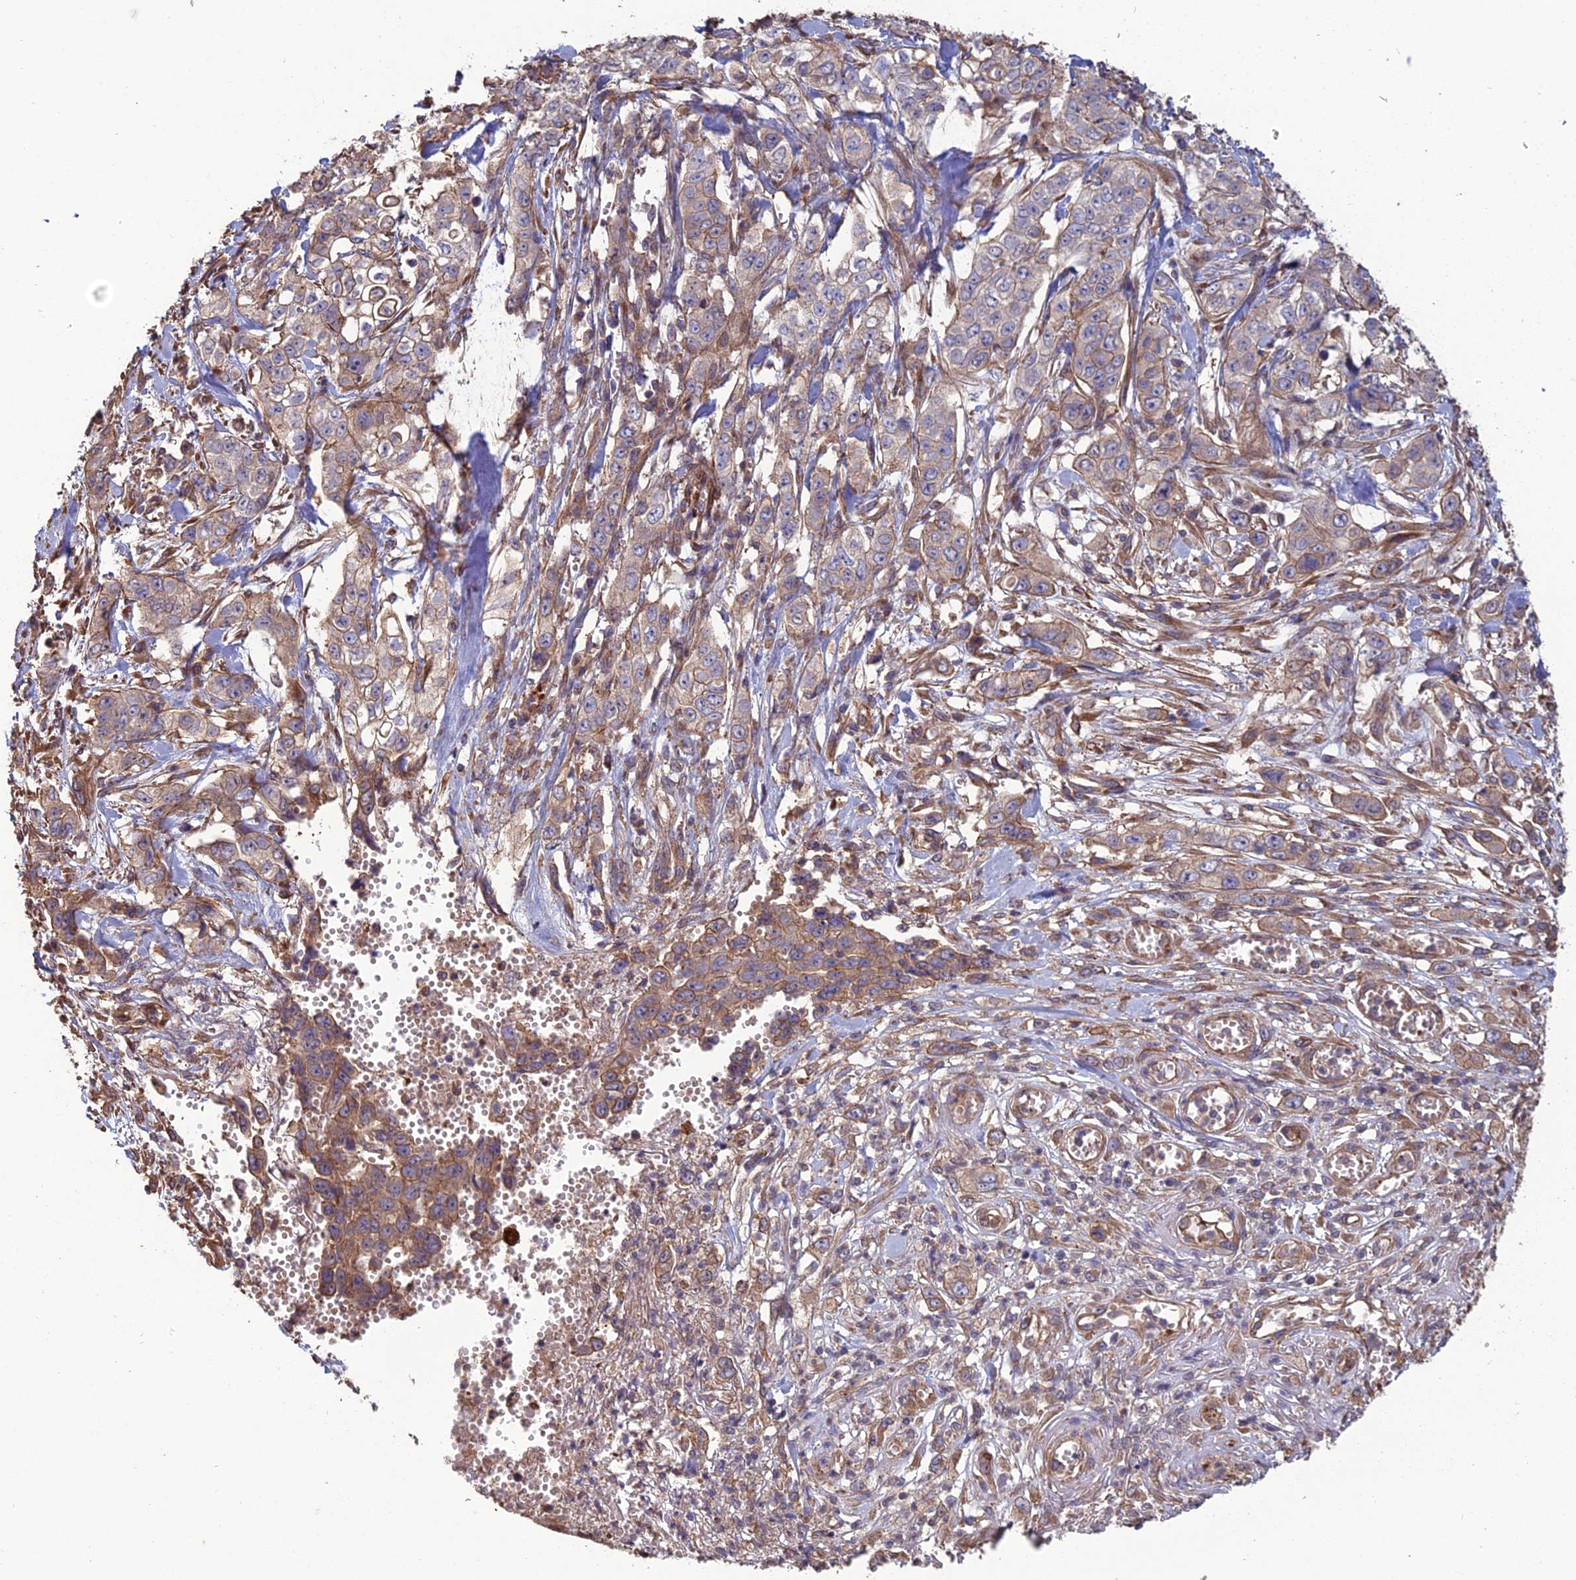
{"staining": {"intensity": "moderate", "quantity": "<25%", "location": "cytoplasmic/membranous"}, "tissue": "stomach cancer", "cell_type": "Tumor cells", "image_type": "cancer", "snomed": [{"axis": "morphology", "description": "Adenocarcinoma, NOS"}, {"axis": "topography", "description": "Stomach, upper"}], "caption": "Immunohistochemical staining of stomach adenocarcinoma shows low levels of moderate cytoplasmic/membranous protein positivity in approximately <25% of tumor cells.", "gene": "ATP6V0A2", "patient": {"sex": "male", "age": 62}}